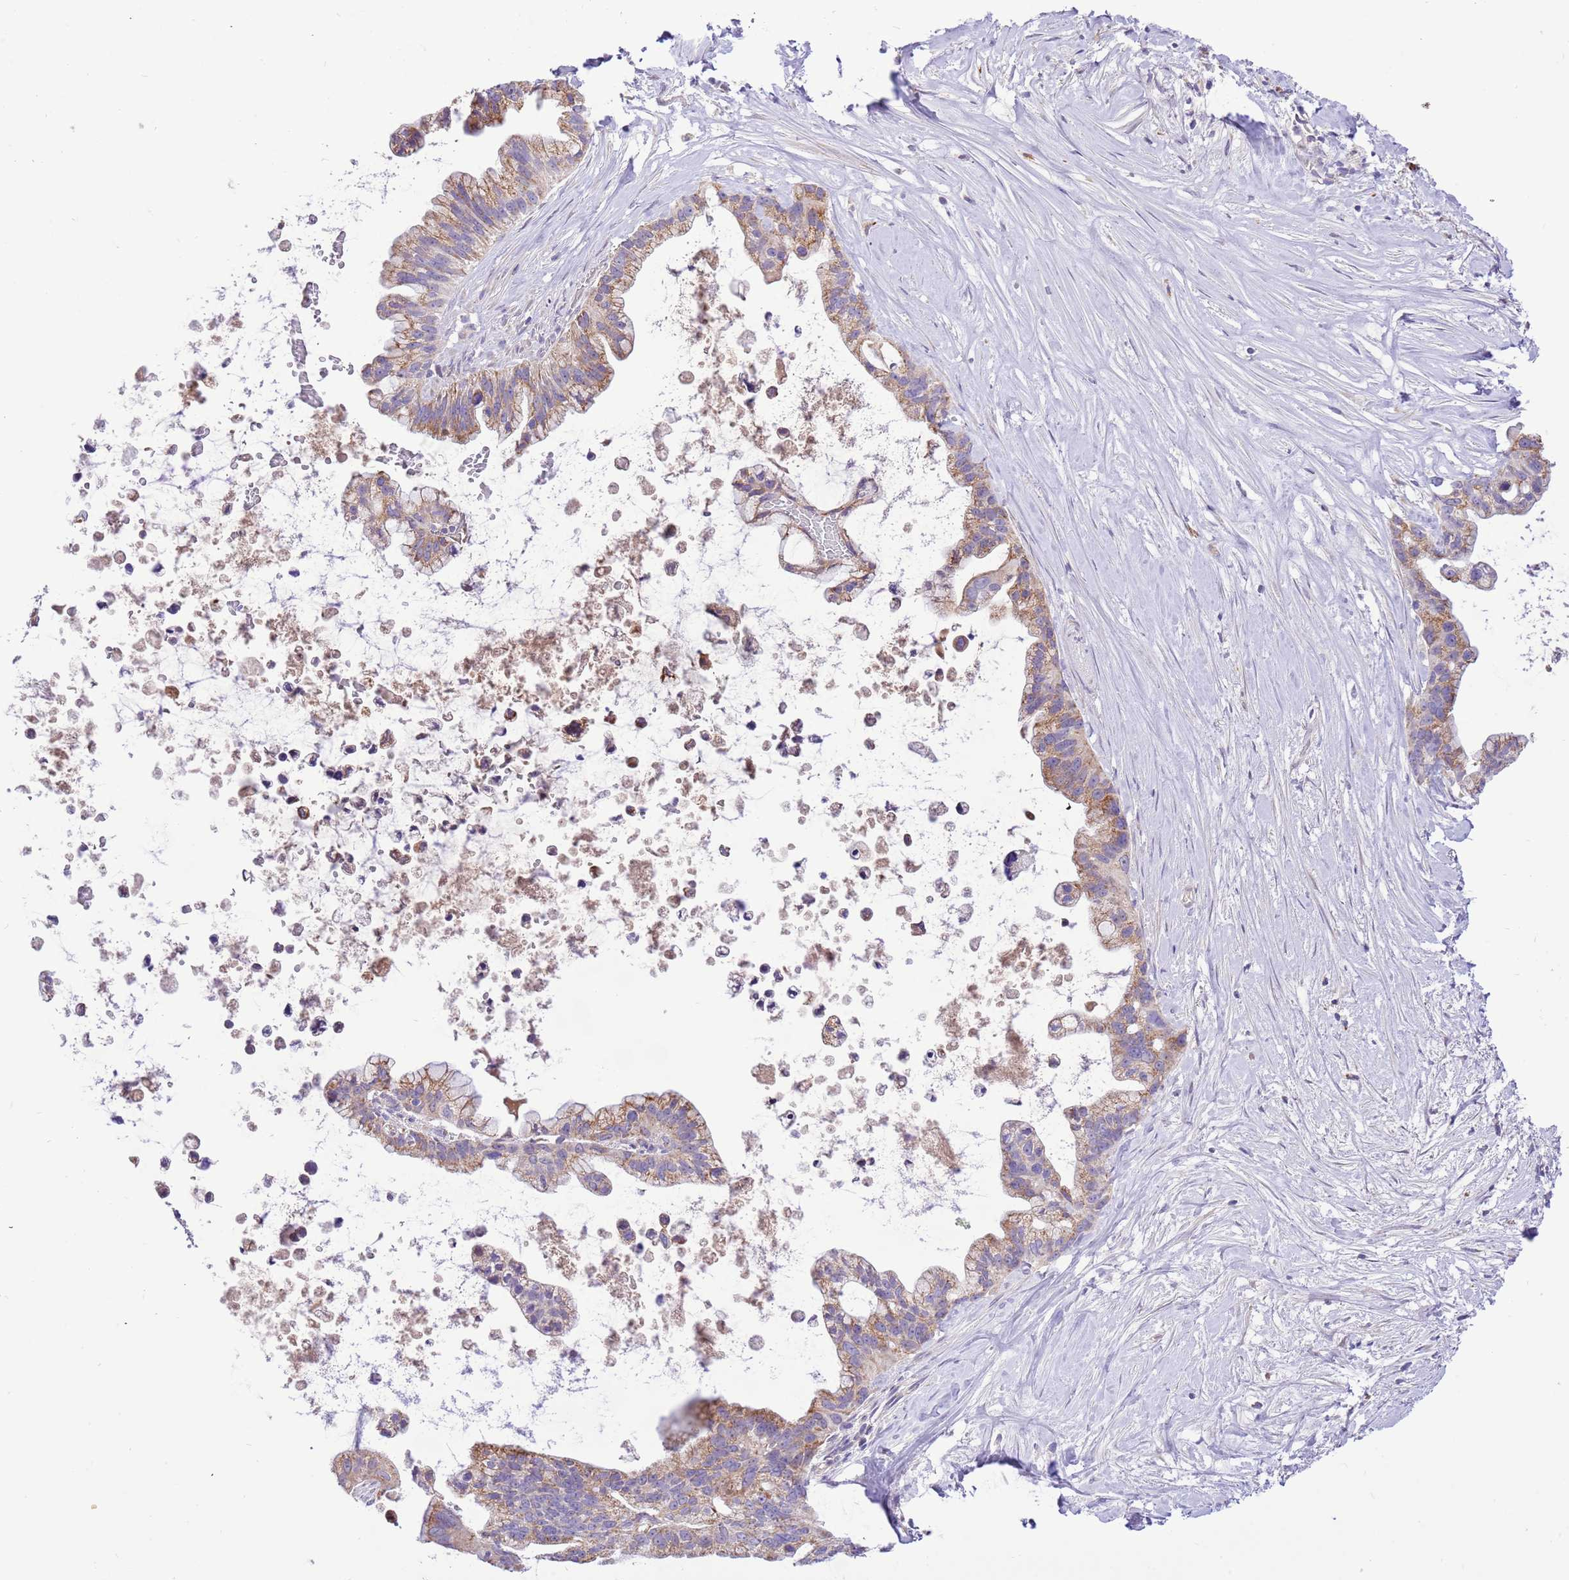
{"staining": {"intensity": "moderate", "quantity": ">75%", "location": "cytoplasmic/membranous"}, "tissue": "pancreatic cancer", "cell_type": "Tumor cells", "image_type": "cancer", "snomed": [{"axis": "morphology", "description": "Adenocarcinoma, NOS"}, {"axis": "topography", "description": "Pancreas"}], "caption": "Immunohistochemistry (IHC) photomicrograph of human pancreatic cancer (adenocarcinoma) stained for a protein (brown), which reveals medium levels of moderate cytoplasmic/membranous positivity in approximately >75% of tumor cells.", "gene": "COX17", "patient": {"sex": "female", "age": 83}}